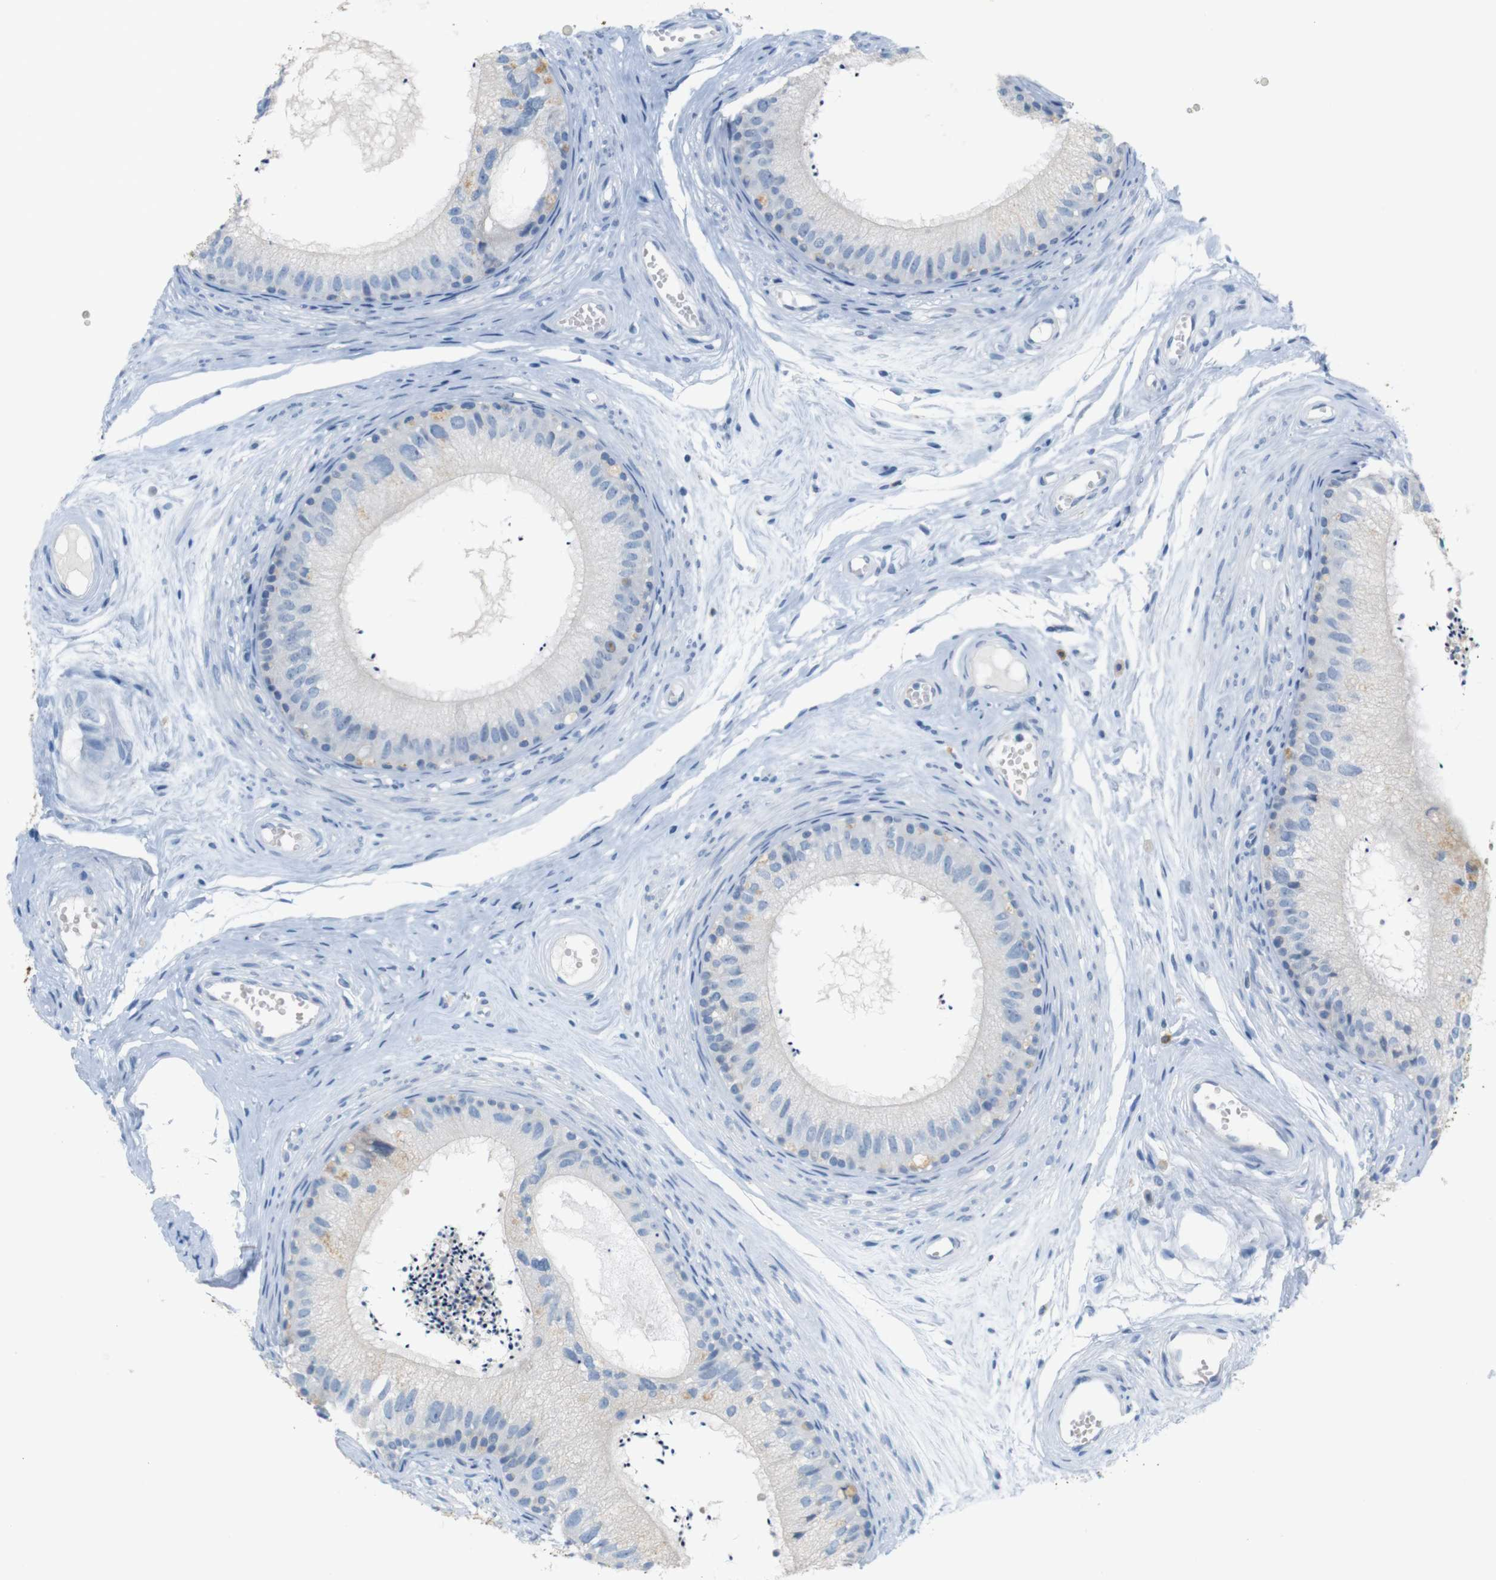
{"staining": {"intensity": "weak", "quantity": "25%-75%", "location": "cytoplasmic/membranous"}, "tissue": "epididymis", "cell_type": "Glandular cells", "image_type": "normal", "snomed": [{"axis": "morphology", "description": "Normal tissue, NOS"}, {"axis": "topography", "description": "Epididymis"}], "caption": "Immunohistochemistry (IHC) photomicrograph of normal epididymis: epididymis stained using immunohistochemistry (IHC) shows low levels of weak protein expression localized specifically in the cytoplasmic/membranous of glandular cells, appearing as a cytoplasmic/membranous brown color.", "gene": "LRRK2", "patient": {"sex": "male", "age": 56}}